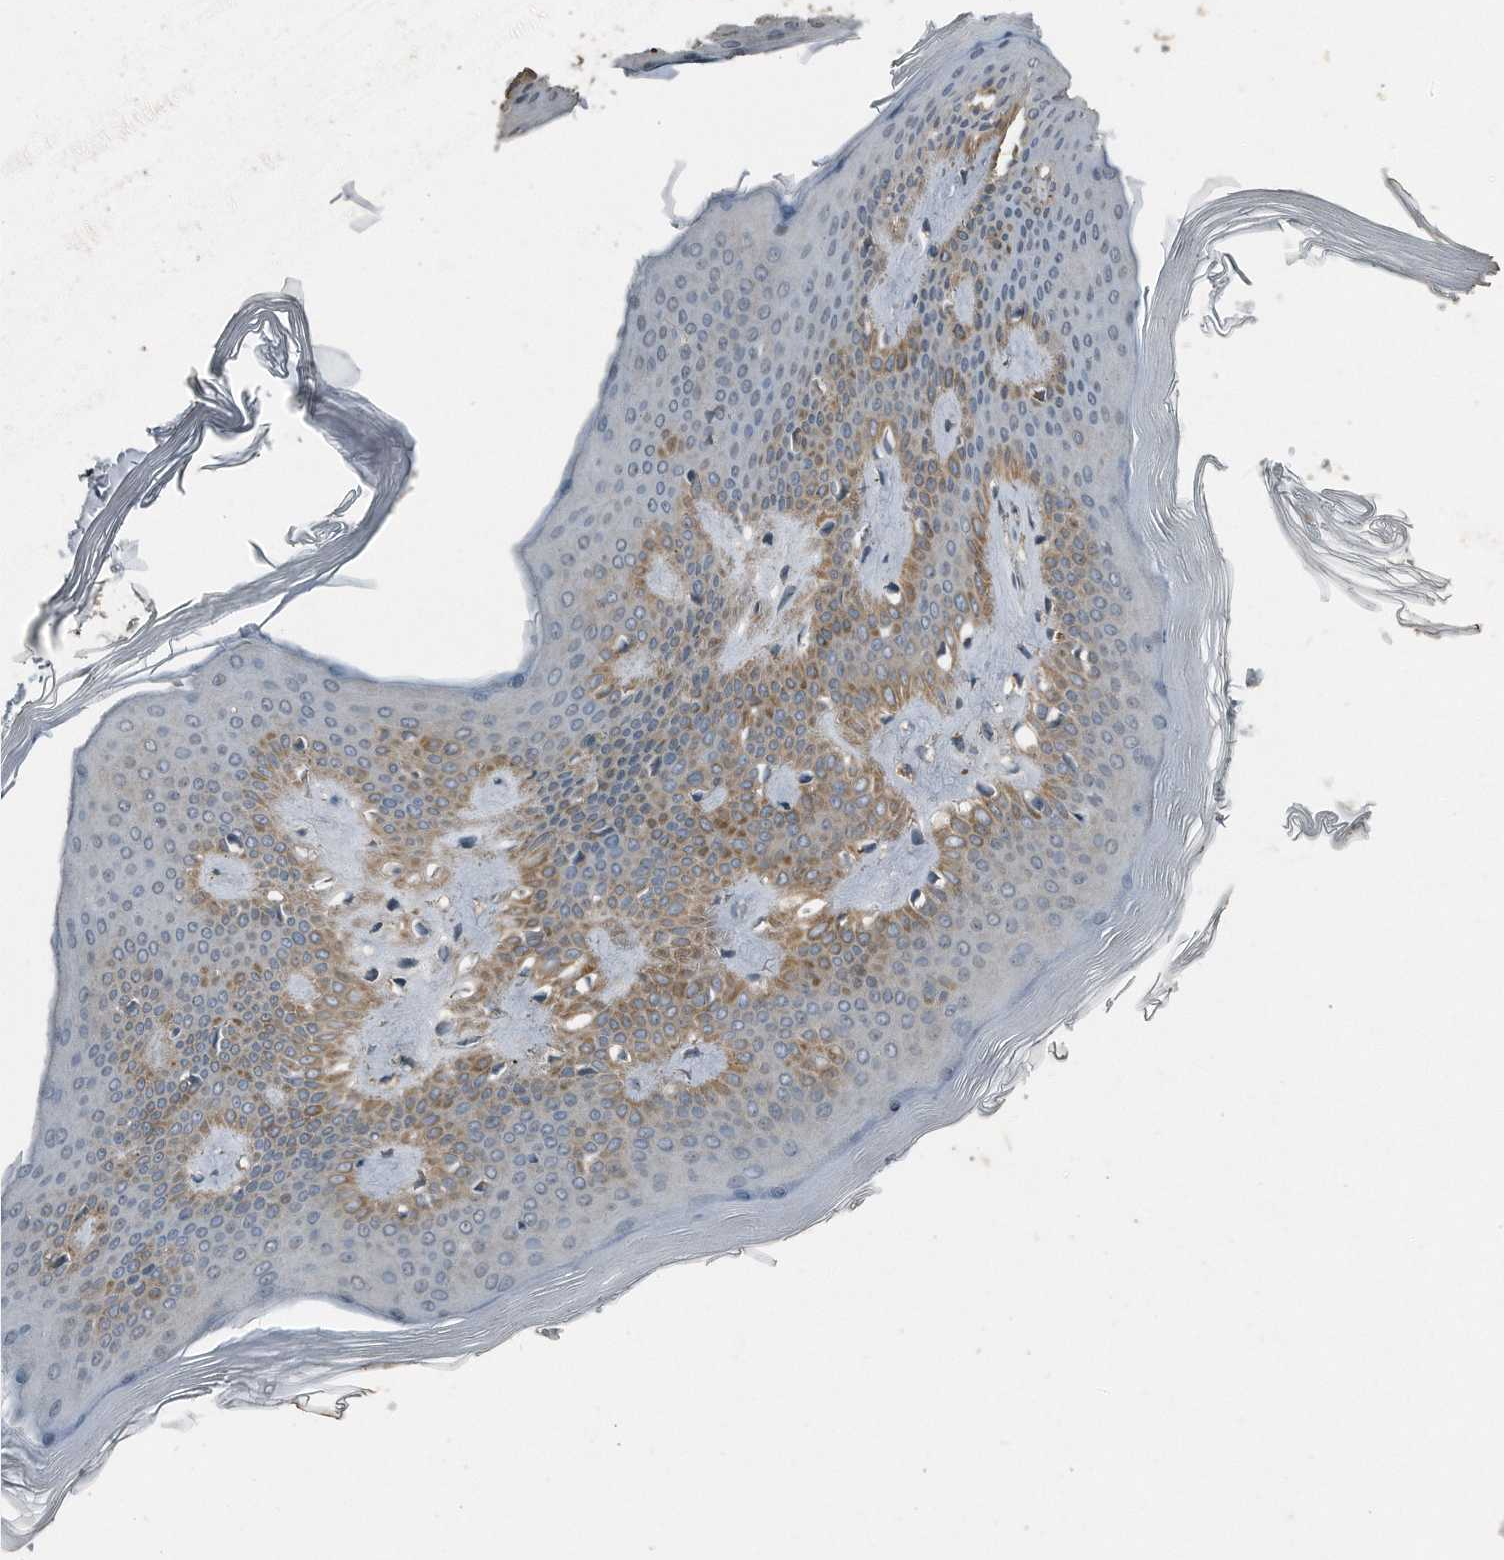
{"staining": {"intensity": "negative", "quantity": "none", "location": "none"}, "tissue": "skin", "cell_type": "Fibroblasts", "image_type": "normal", "snomed": [{"axis": "morphology", "description": "Normal tissue, NOS"}, {"axis": "topography", "description": "Skin"}], "caption": "Skin was stained to show a protein in brown. There is no significant staining in fibroblasts. (DAB (3,3'-diaminobenzidine) immunohistochemistry (IHC) with hematoxylin counter stain).", "gene": "C9", "patient": {"sex": "female", "age": 27}}